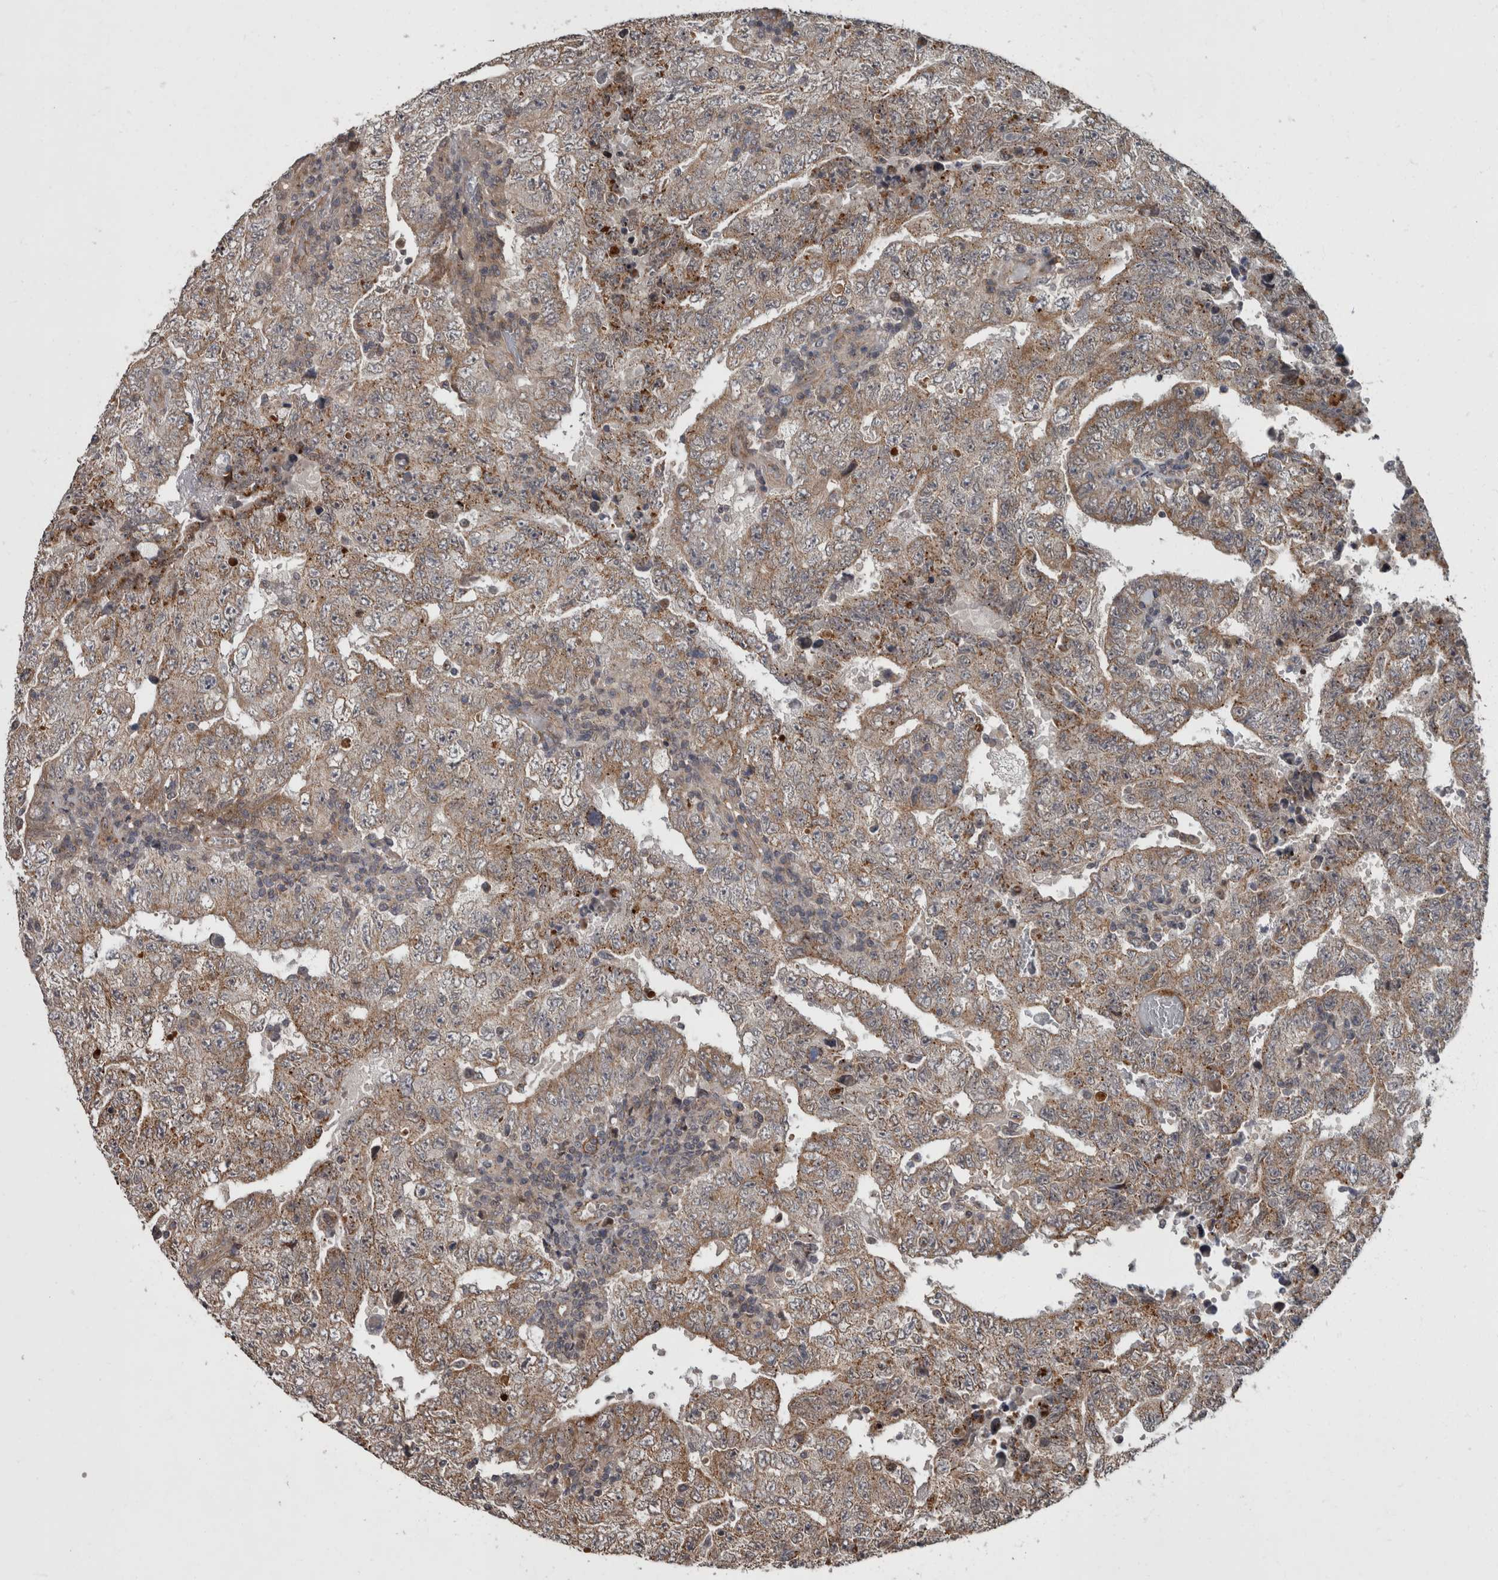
{"staining": {"intensity": "moderate", "quantity": "25%-75%", "location": "cytoplasmic/membranous"}, "tissue": "testis cancer", "cell_type": "Tumor cells", "image_type": "cancer", "snomed": [{"axis": "morphology", "description": "Carcinoma, Embryonal, NOS"}, {"axis": "topography", "description": "Testis"}], "caption": "This is a histology image of IHC staining of testis cancer, which shows moderate positivity in the cytoplasmic/membranous of tumor cells.", "gene": "VEGFD", "patient": {"sex": "male", "age": 26}}